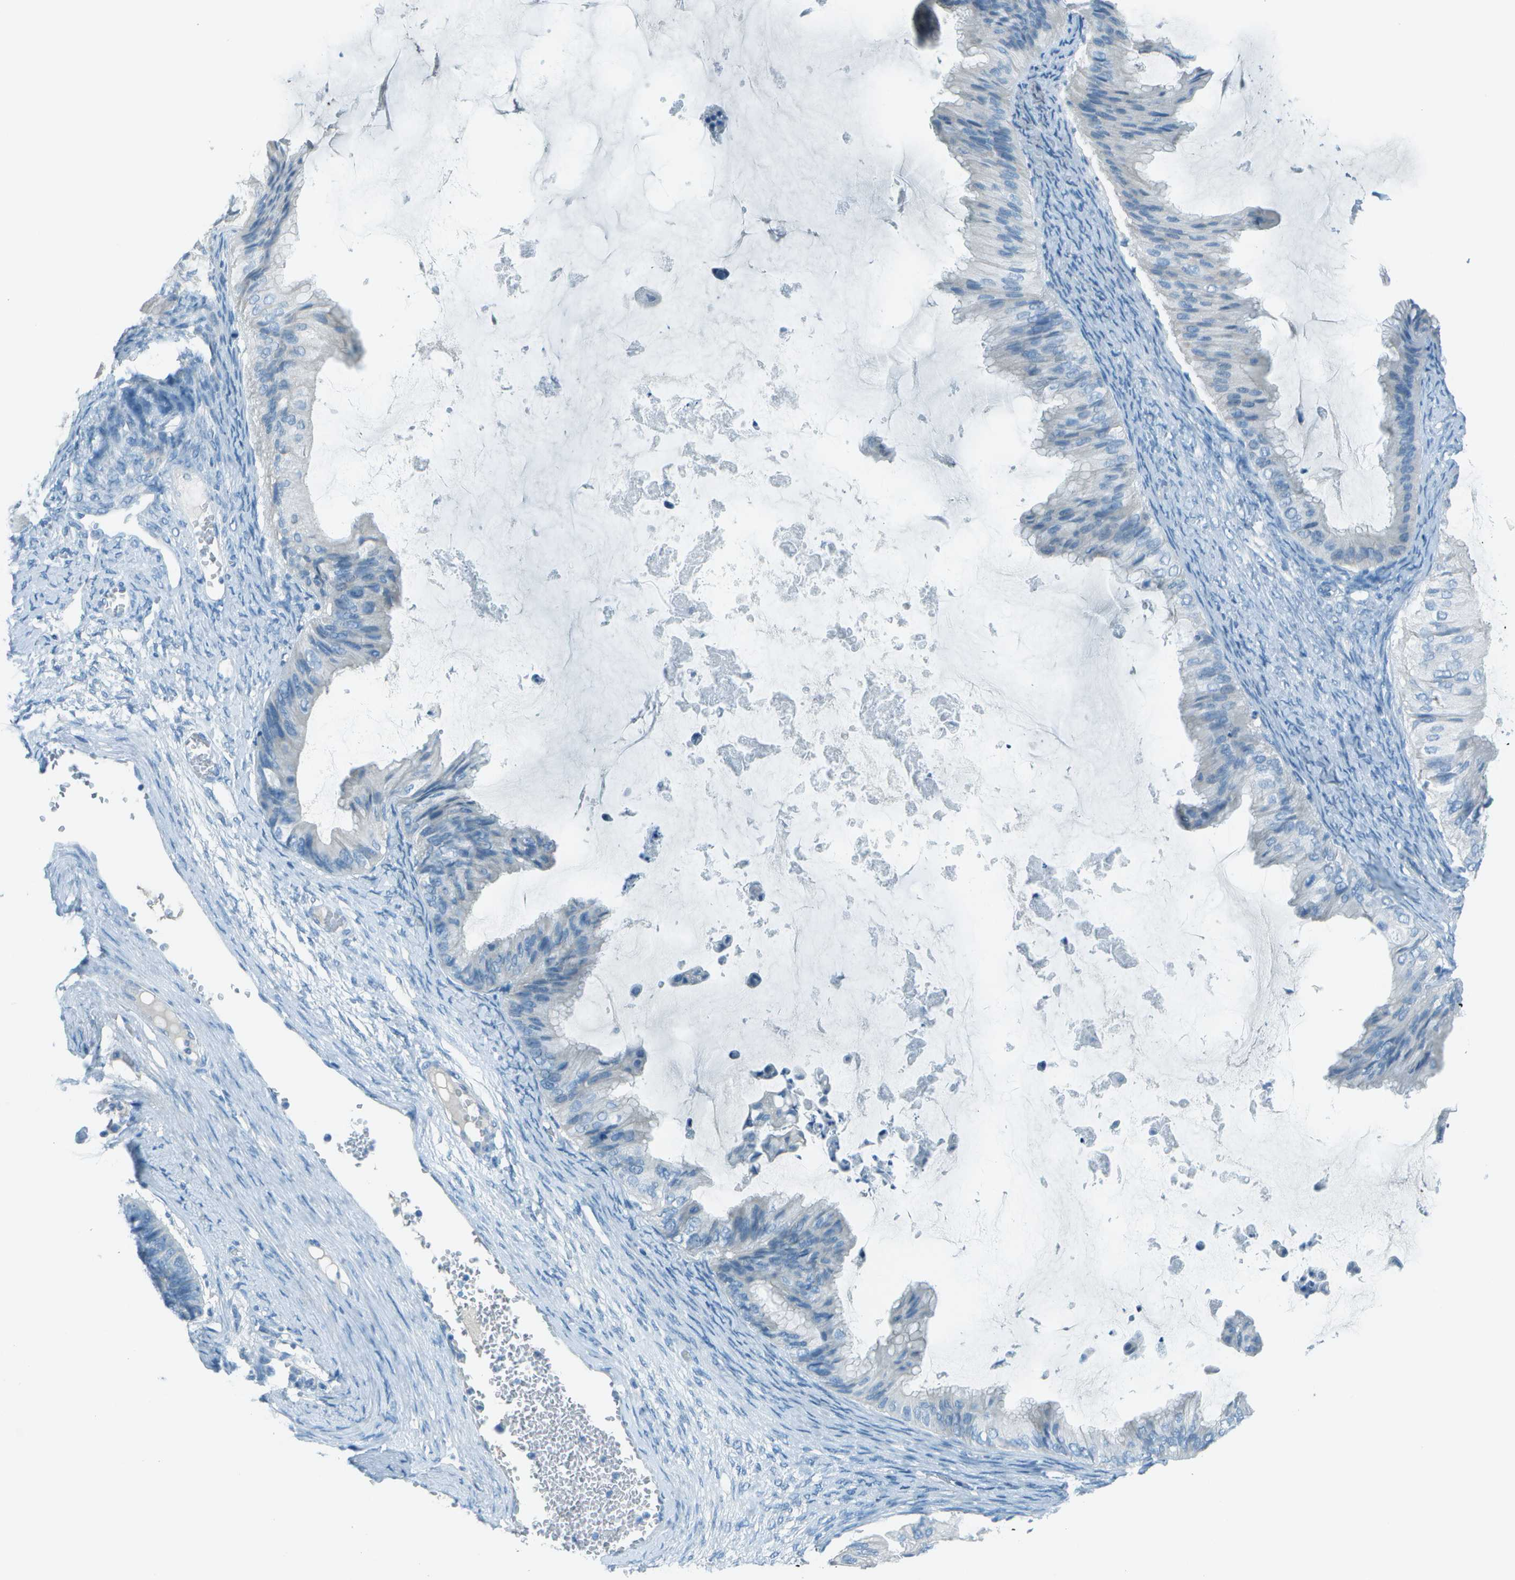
{"staining": {"intensity": "negative", "quantity": "none", "location": "none"}, "tissue": "ovarian cancer", "cell_type": "Tumor cells", "image_type": "cancer", "snomed": [{"axis": "morphology", "description": "Cystadenocarcinoma, mucinous, NOS"}, {"axis": "topography", "description": "Ovary"}], "caption": "High magnification brightfield microscopy of ovarian cancer stained with DAB (3,3'-diaminobenzidine) (brown) and counterstained with hematoxylin (blue): tumor cells show no significant expression. Nuclei are stained in blue.", "gene": "FGF1", "patient": {"sex": "female", "age": 61}}